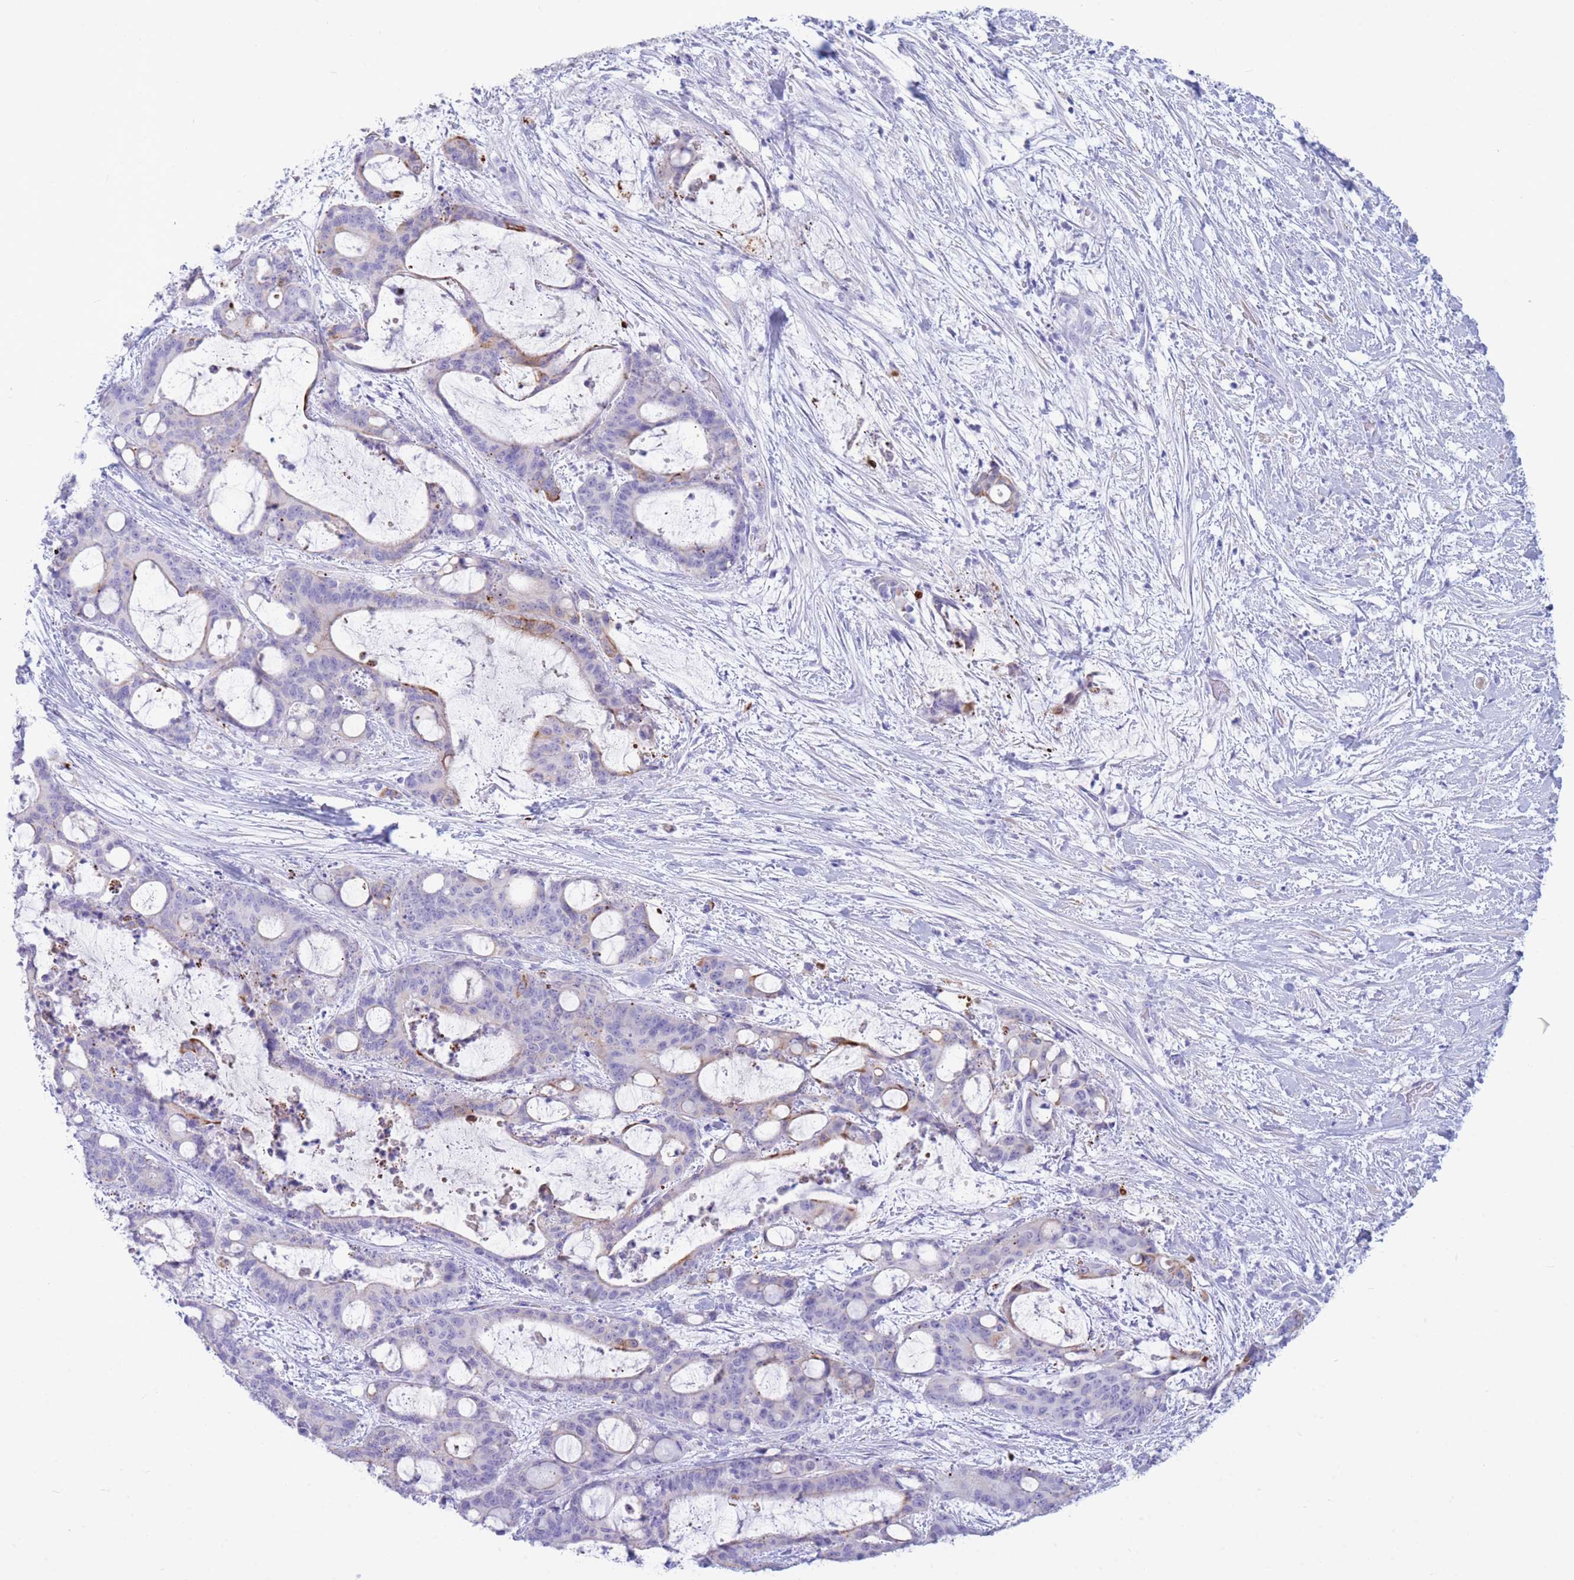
{"staining": {"intensity": "negative", "quantity": "none", "location": "none"}, "tissue": "liver cancer", "cell_type": "Tumor cells", "image_type": "cancer", "snomed": [{"axis": "morphology", "description": "Normal tissue, NOS"}, {"axis": "morphology", "description": "Cholangiocarcinoma"}, {"axis": "topography", "description": "Liver"}, {"axis": "topography", "description": "Peripheral nerve tissue"}], "caption": "High magnification brightfield microscopy of cholangiocarcinoma (liver) stained with DAB (3,3'-diaminobenzidine) (brown) and counterstained with hematoxylin (blue): tumor cells show no significant positivity. (DAB (3,3'-diaminobenzidine) immunohistochemistry, high magnification).", "gene": "VWA8", "patient": {"sex": "female", "age": 73}}